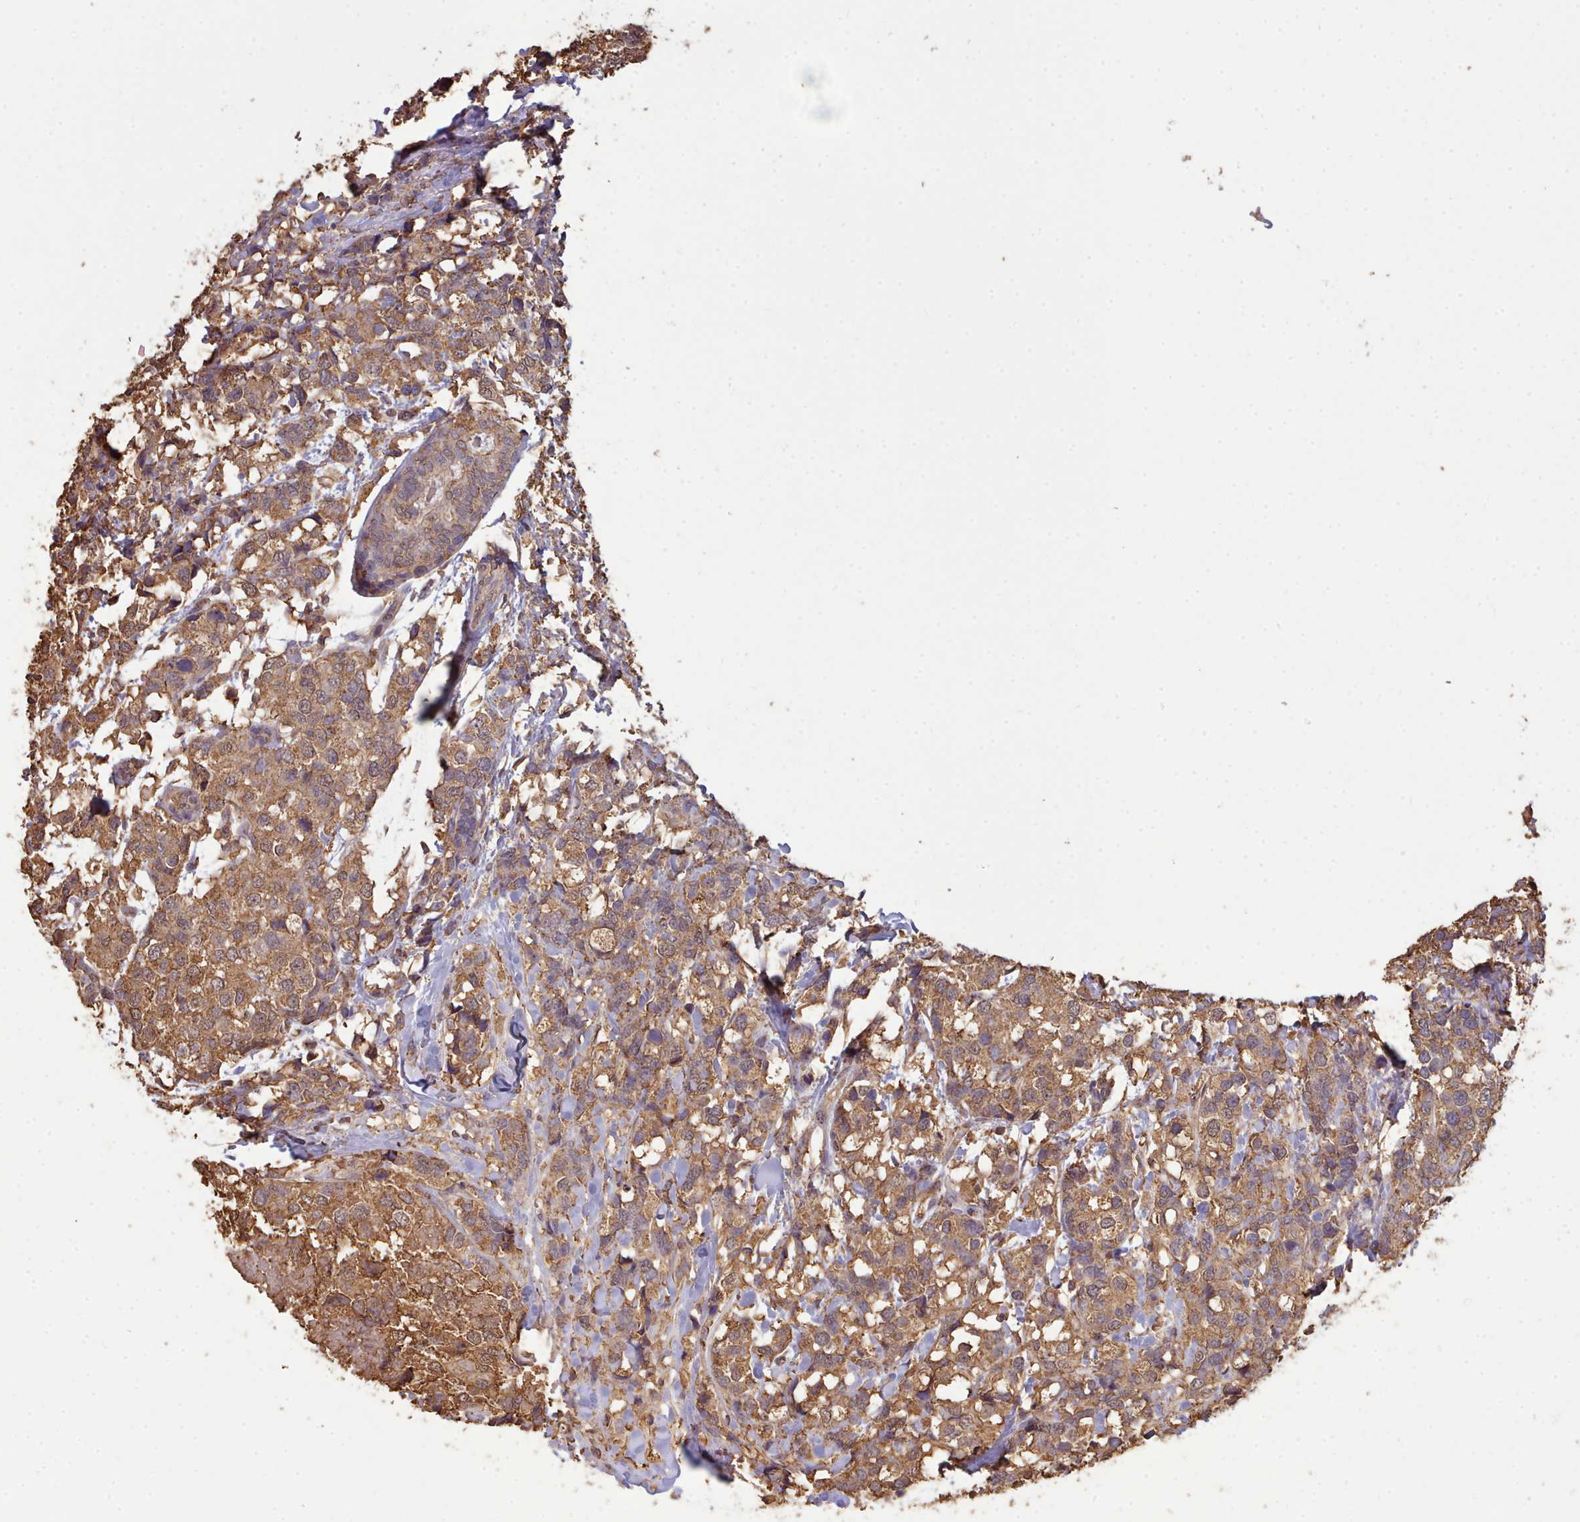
{"staining": {"intensity": "moderate", "quantity": ">75%", "location": "cytoplasmic/membranous"}, "tissue": "breast cancer", "cell_type": "Tumor cells", "image_type": "cancer", "snomed": [{"axis": "morphology", "description": "Lobular carcinoma"}, {"axis": "topography", "description": "Breast"}], "caption": "Protein expression analysis of human breast cancer (lobular carcinoma) reveals moderate cytoplasmic/membranous staining in about >75% of tumor cells.", "gene": "METRN", "patient": {"sex": "female", "age": 59}}